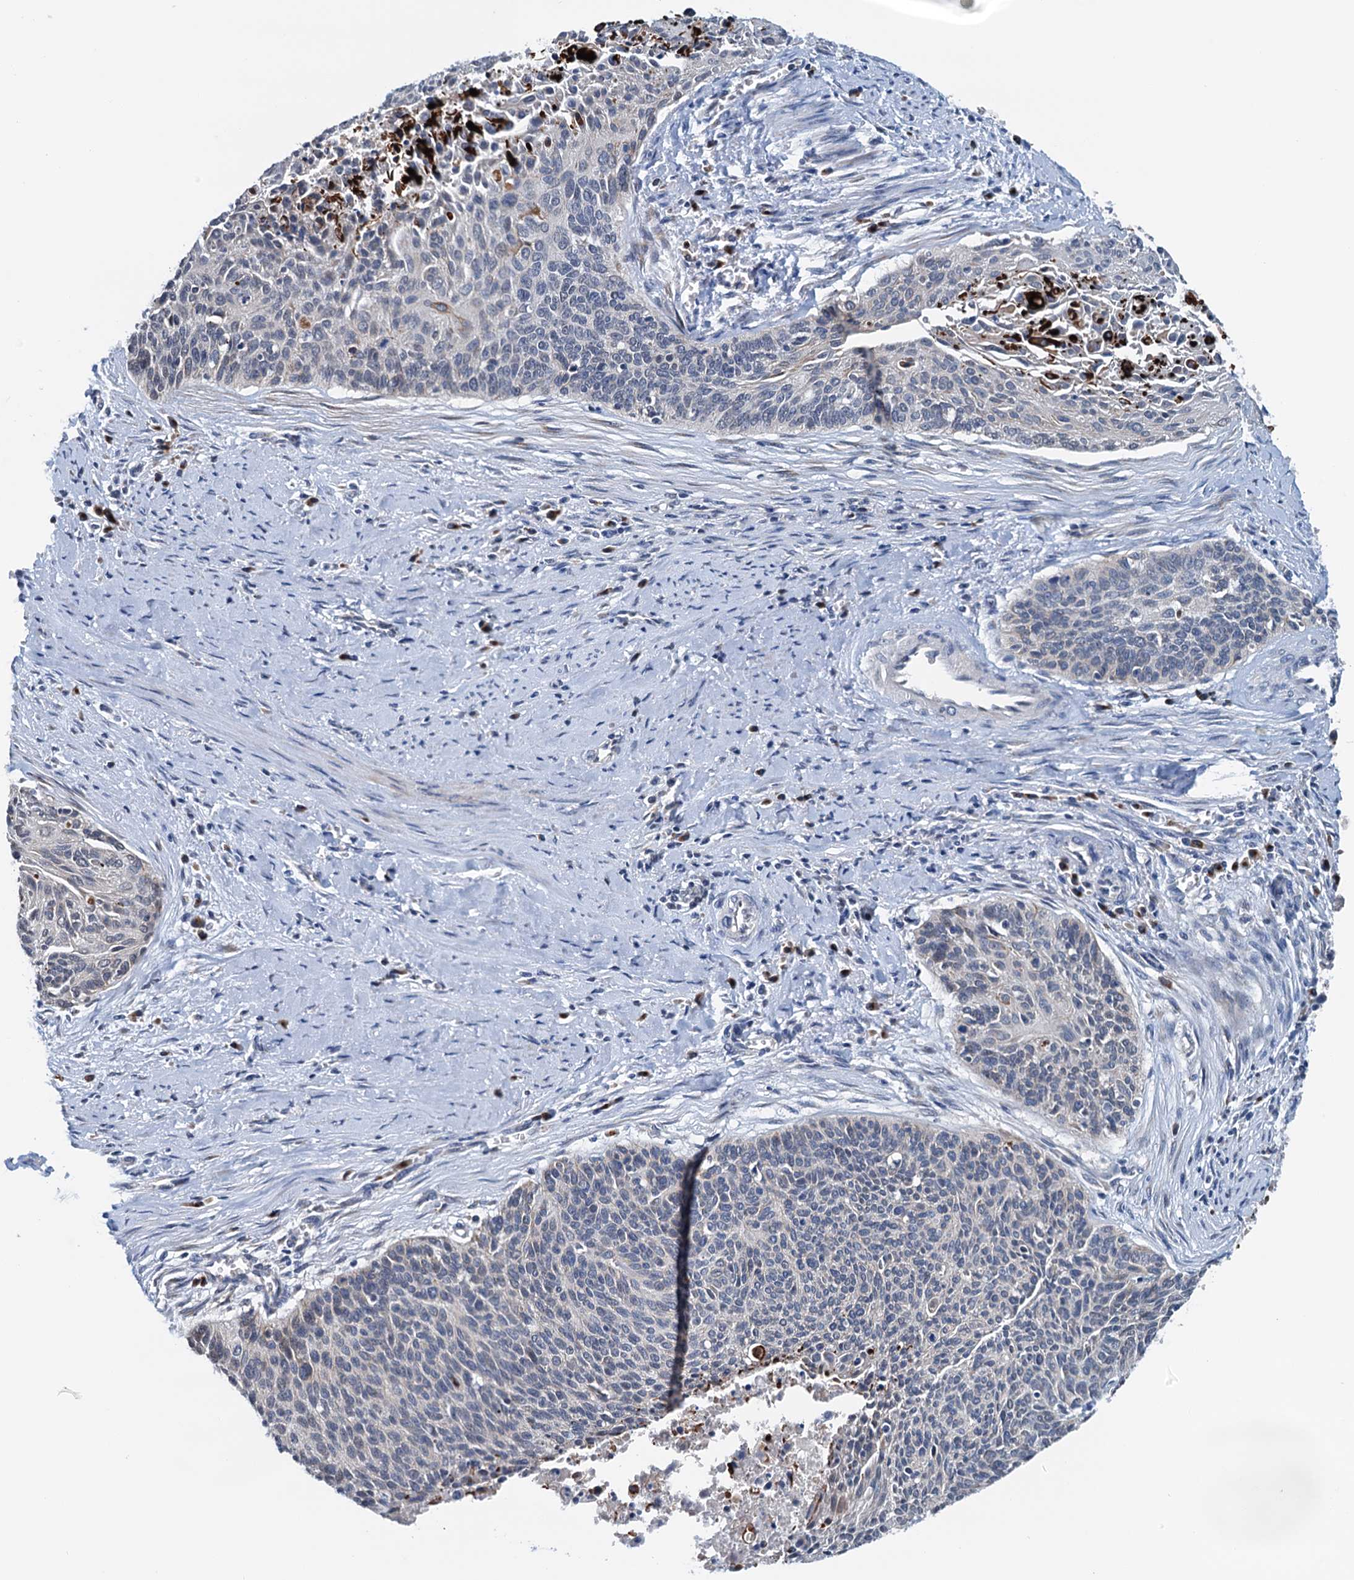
{"staining": {"intensity": "weak", "quantity": "<25%", "location": "cytoplasmic/membranous"}, "tissue": "cervical cancer", "cell_type": "Tumor cells", "image_type": "cancer", "snomed": [{"axis": "morphology", "description": "Squamous cell carcinoma, NOS"}, {"axis": "topography", "description": "Cervix"}], "caption": "Immunohistochemical staining of cervical squamous cell carcinoma exhibits no significant expression in tumor cells. (Immunohistochemistry (ihc), brightfield microscopy, high magnification).", "gene": "SHLD1", "patient": {"sex": "female", "age": 55}}